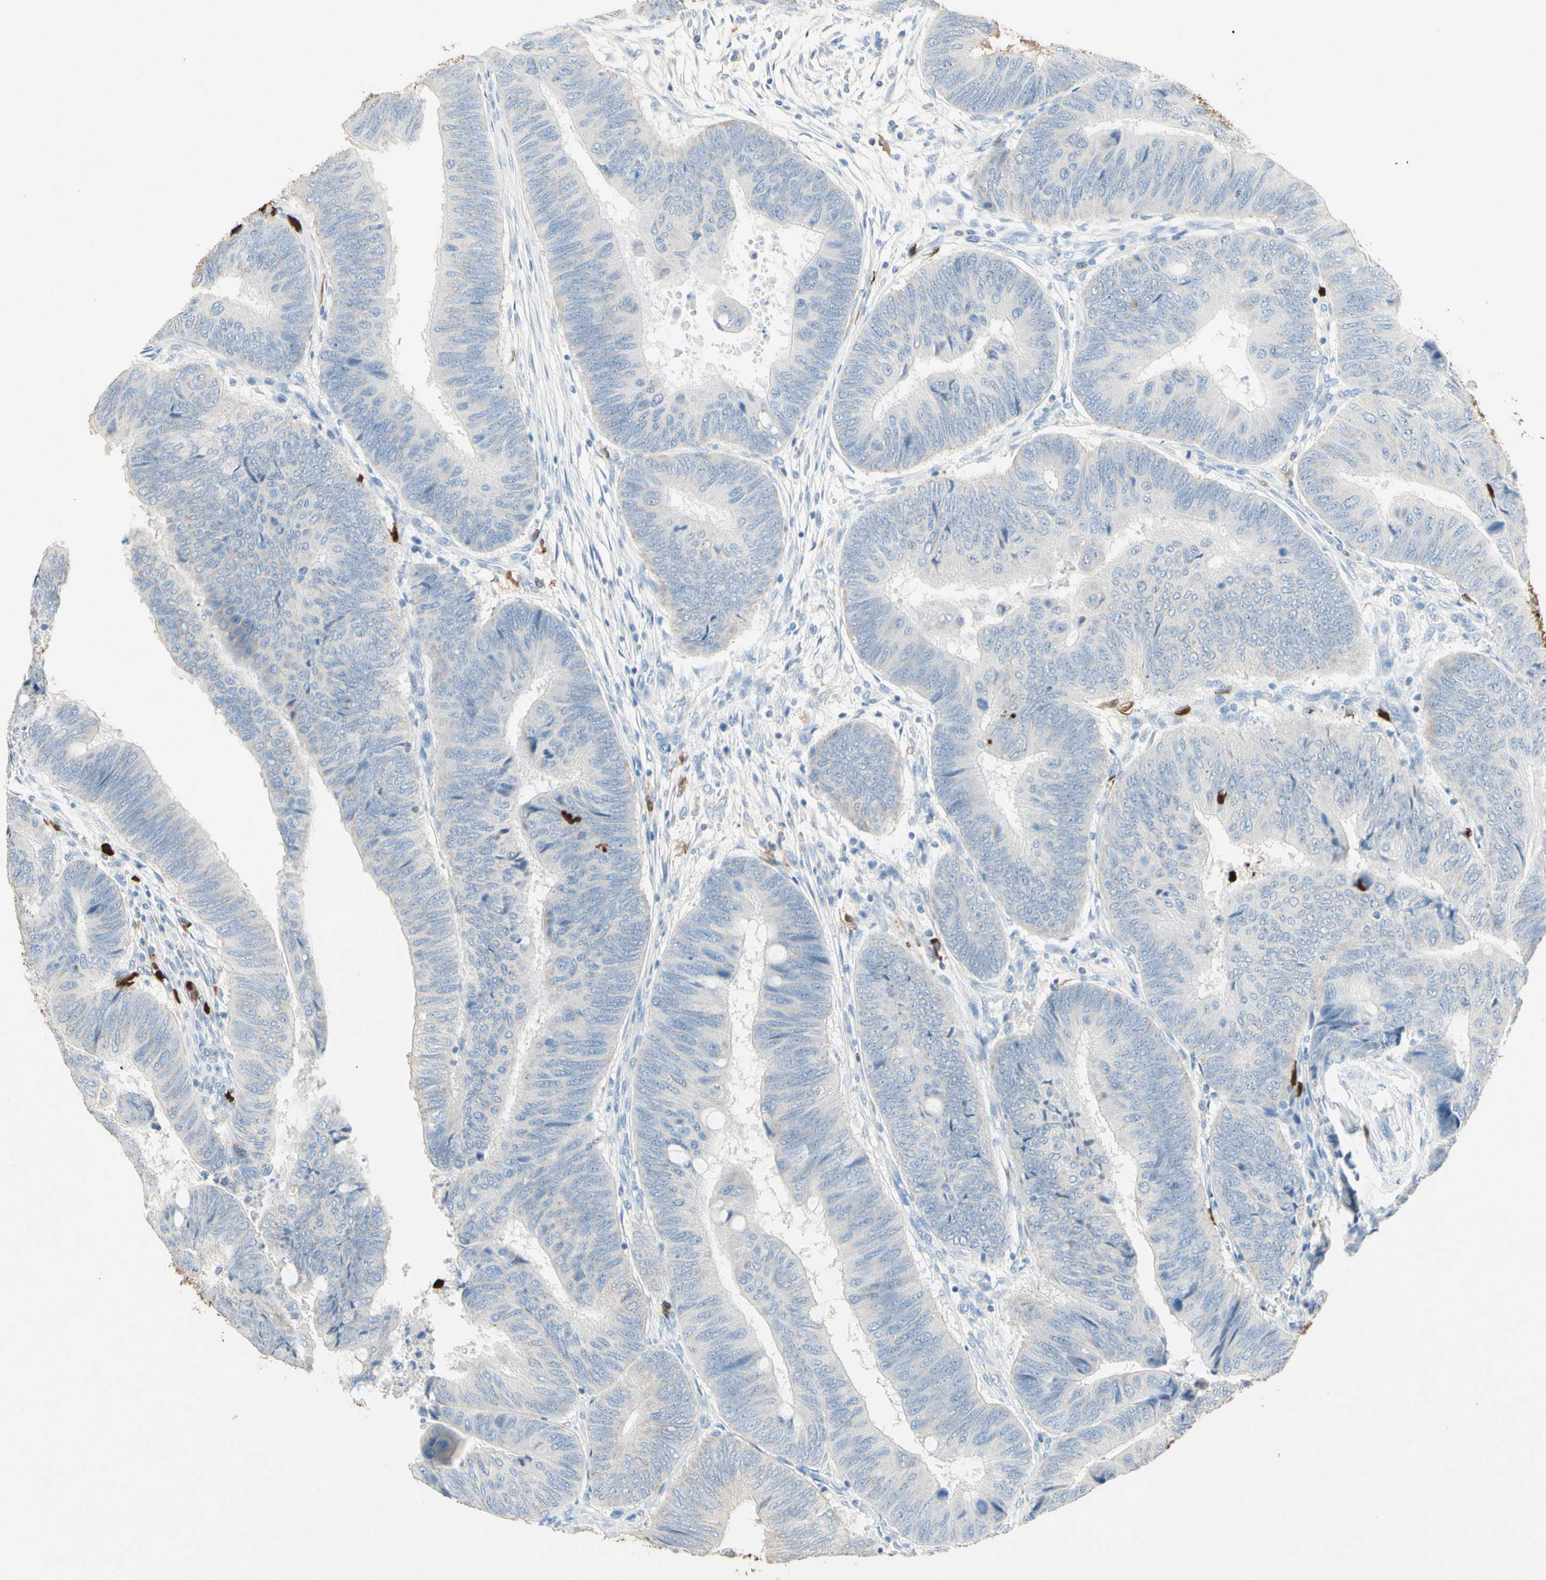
{"staining": {"intensity": "negative", "quantity": "none", "location": "none"}, "tissue": "colorectal cancer", "cell_type": "Tumor cells", "image_type": "cancer", "snomed": [{"axis": "morphology", "description": "Normal tissue, NOS"}, {"axis": "morphology", "description": "Adenocarcinoma, NOS"}, {"axis": "topography", "description": "Rectum"}, {"axis": "topography", "description": "Peripheral nerve tissue"}], "caption": "IHC of colorectal cancer reveals no positivity in tumor cells.", "gene": "NFKBIZ", "patient": {"sex": "male", "age": 92}}